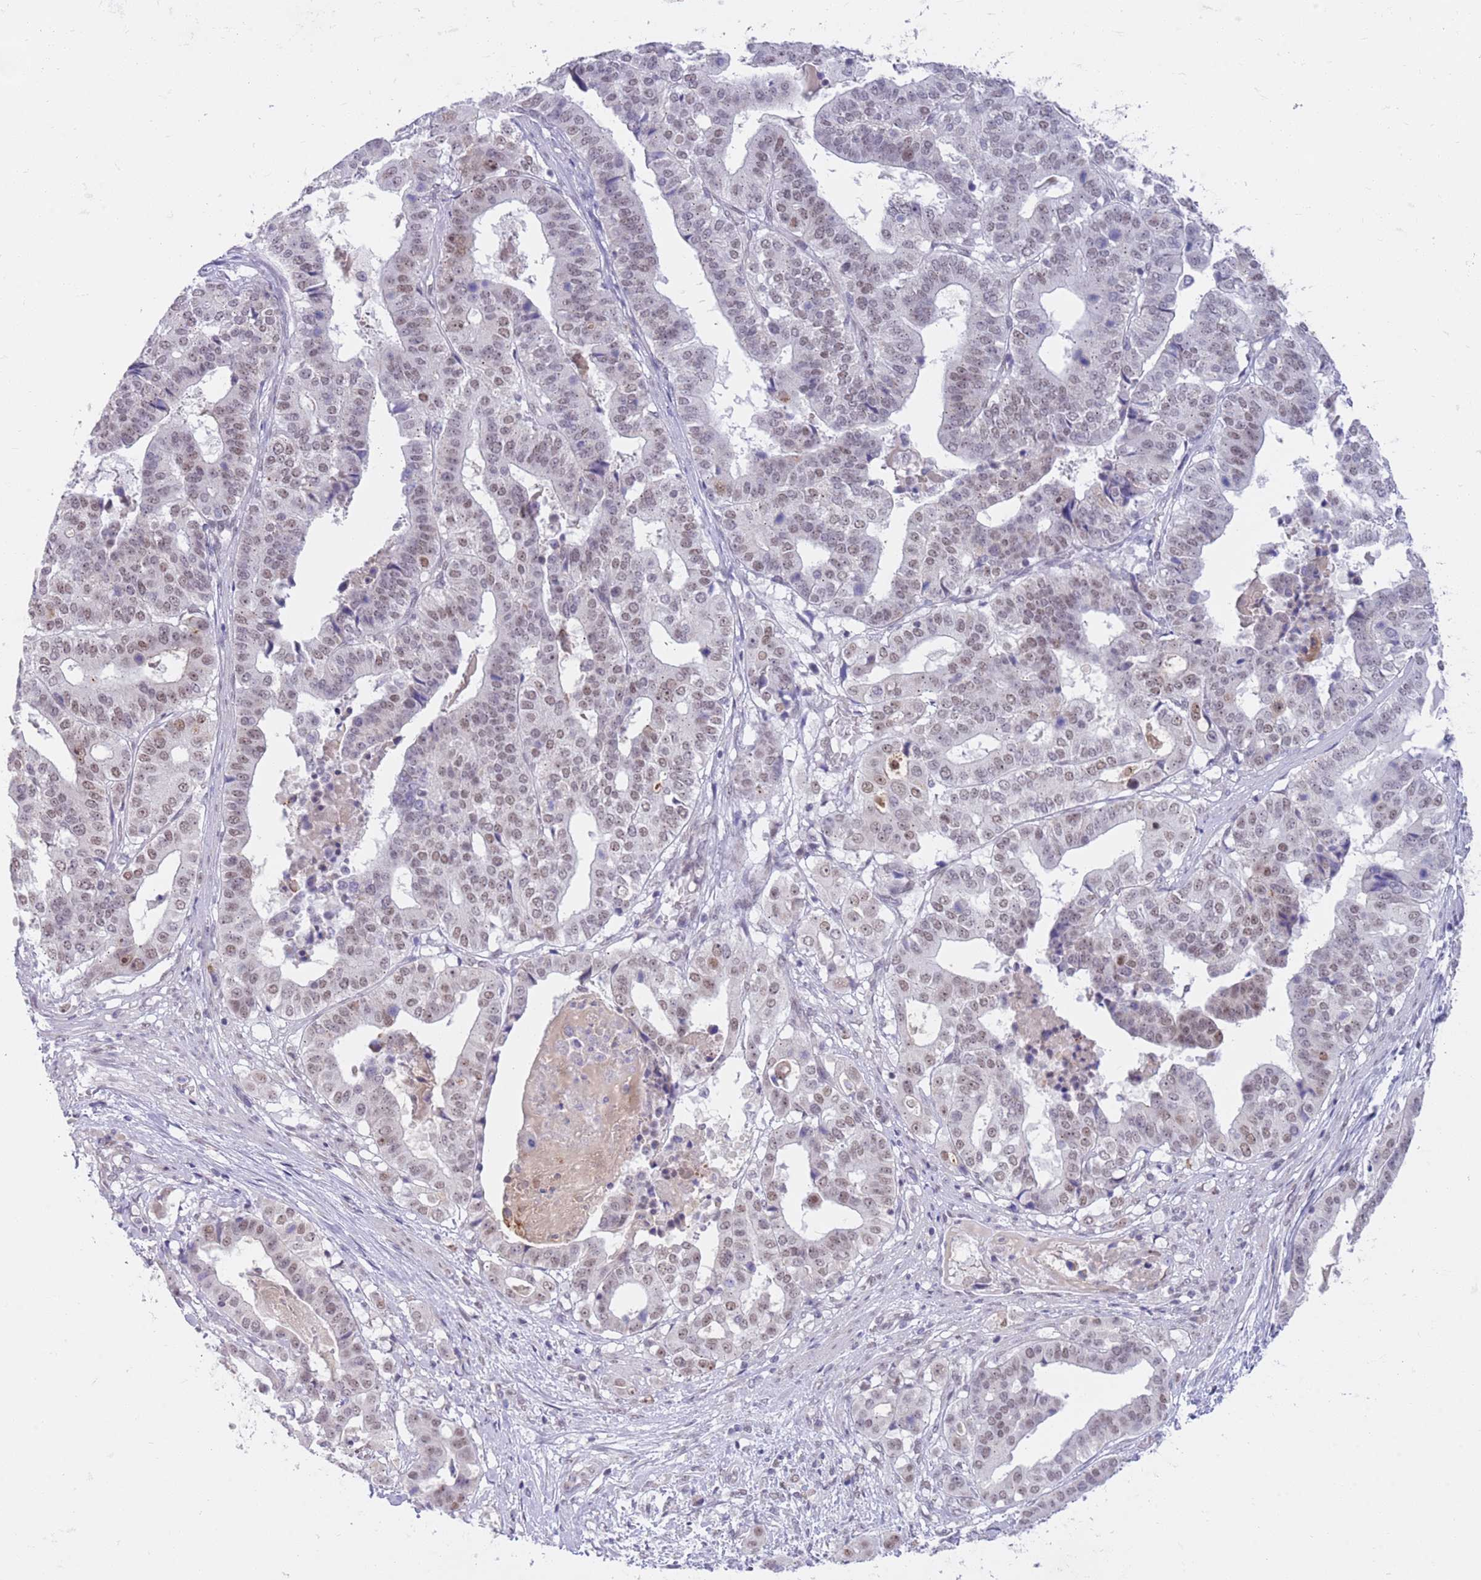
{"staining": {"intensity": "weak", "quantity": "25%-75%", "location": "nuclear"}, "tissue": "stomach cancer", "cell_type": "Tumor cells", "image_type": "cancer", "snomed": [{"axis": "morphology", "description": "Adenocarcinoma, NOS"}, {"axis": "topography", "description": "Stomach"}], "caption": "Stomach adenocarcinoma tissue reveals weak nuclear expression in about 25%-75% of tumor cells", "gene": "RFX1", "patient": {"sex": "male", "age": 48}}